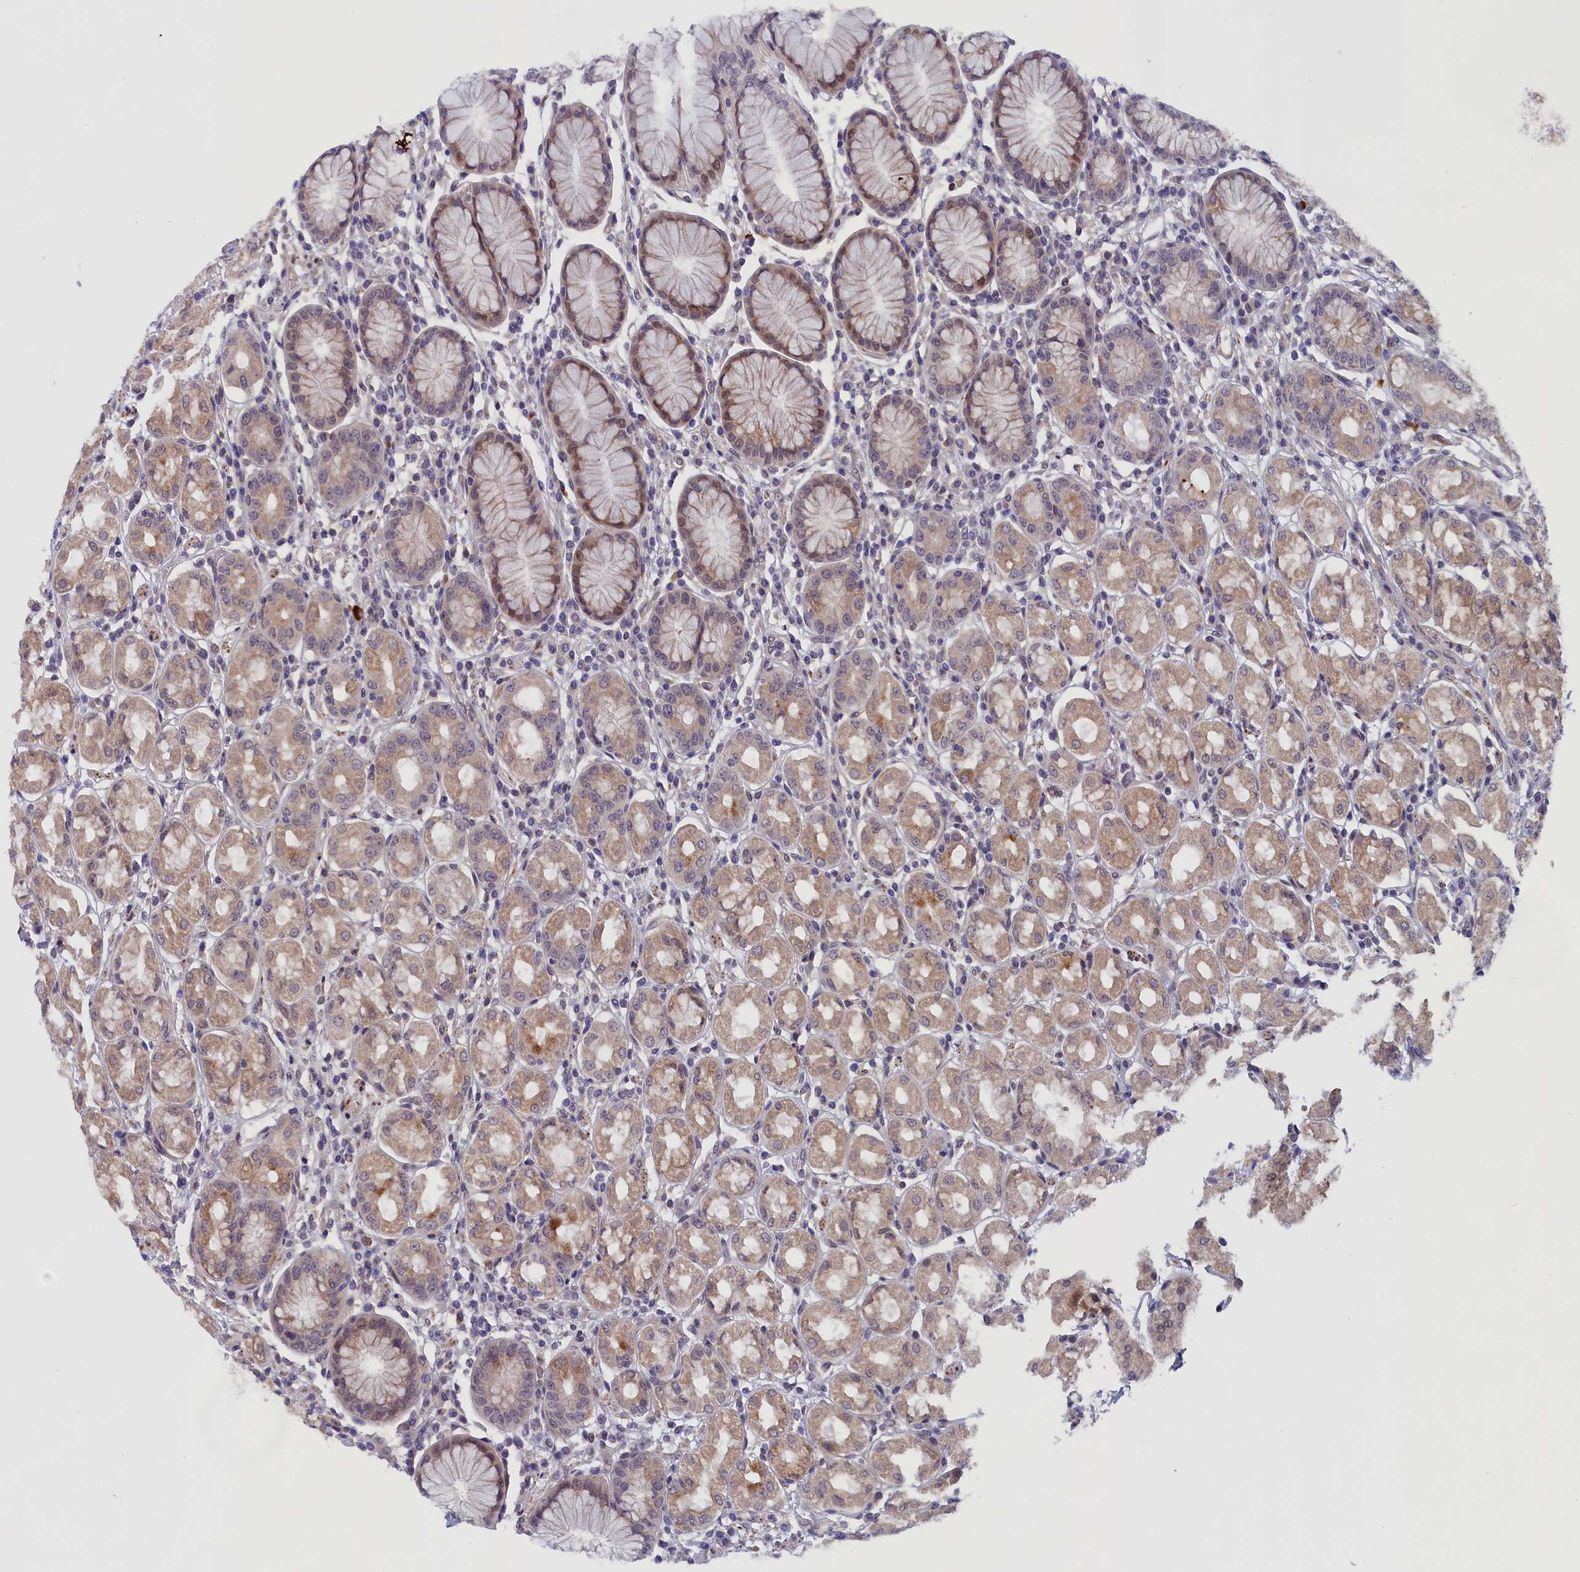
{"staining": {"intensity": "moderate", "quantity": "25%-75%", "location": "cytoplasmic/membranous,nuclear"}, "tissue": "stomach", "cell_type": "Glandular cells", "image_type": "normal", "snomed": [{"axis": "morphology", "description": "Normal tissue, NOS"}, {"axis": "topography", "description": "Stomach"}, {"axis": "topography", "description": "Stomach, lower"}], "caption": "Brown immunohistochemical staining in unremarkable stomach exhibits moderate cytoplasmic/membranous,nuclear staining in approximately 25%-75% of glandular cells. The staining is performed using DAB brown chromogen to label protein expression. The nuclei are counter-stained blue using hematoxylin.", "gene": "IGFALS", "patient": {"sex": "female", "age": 56}}